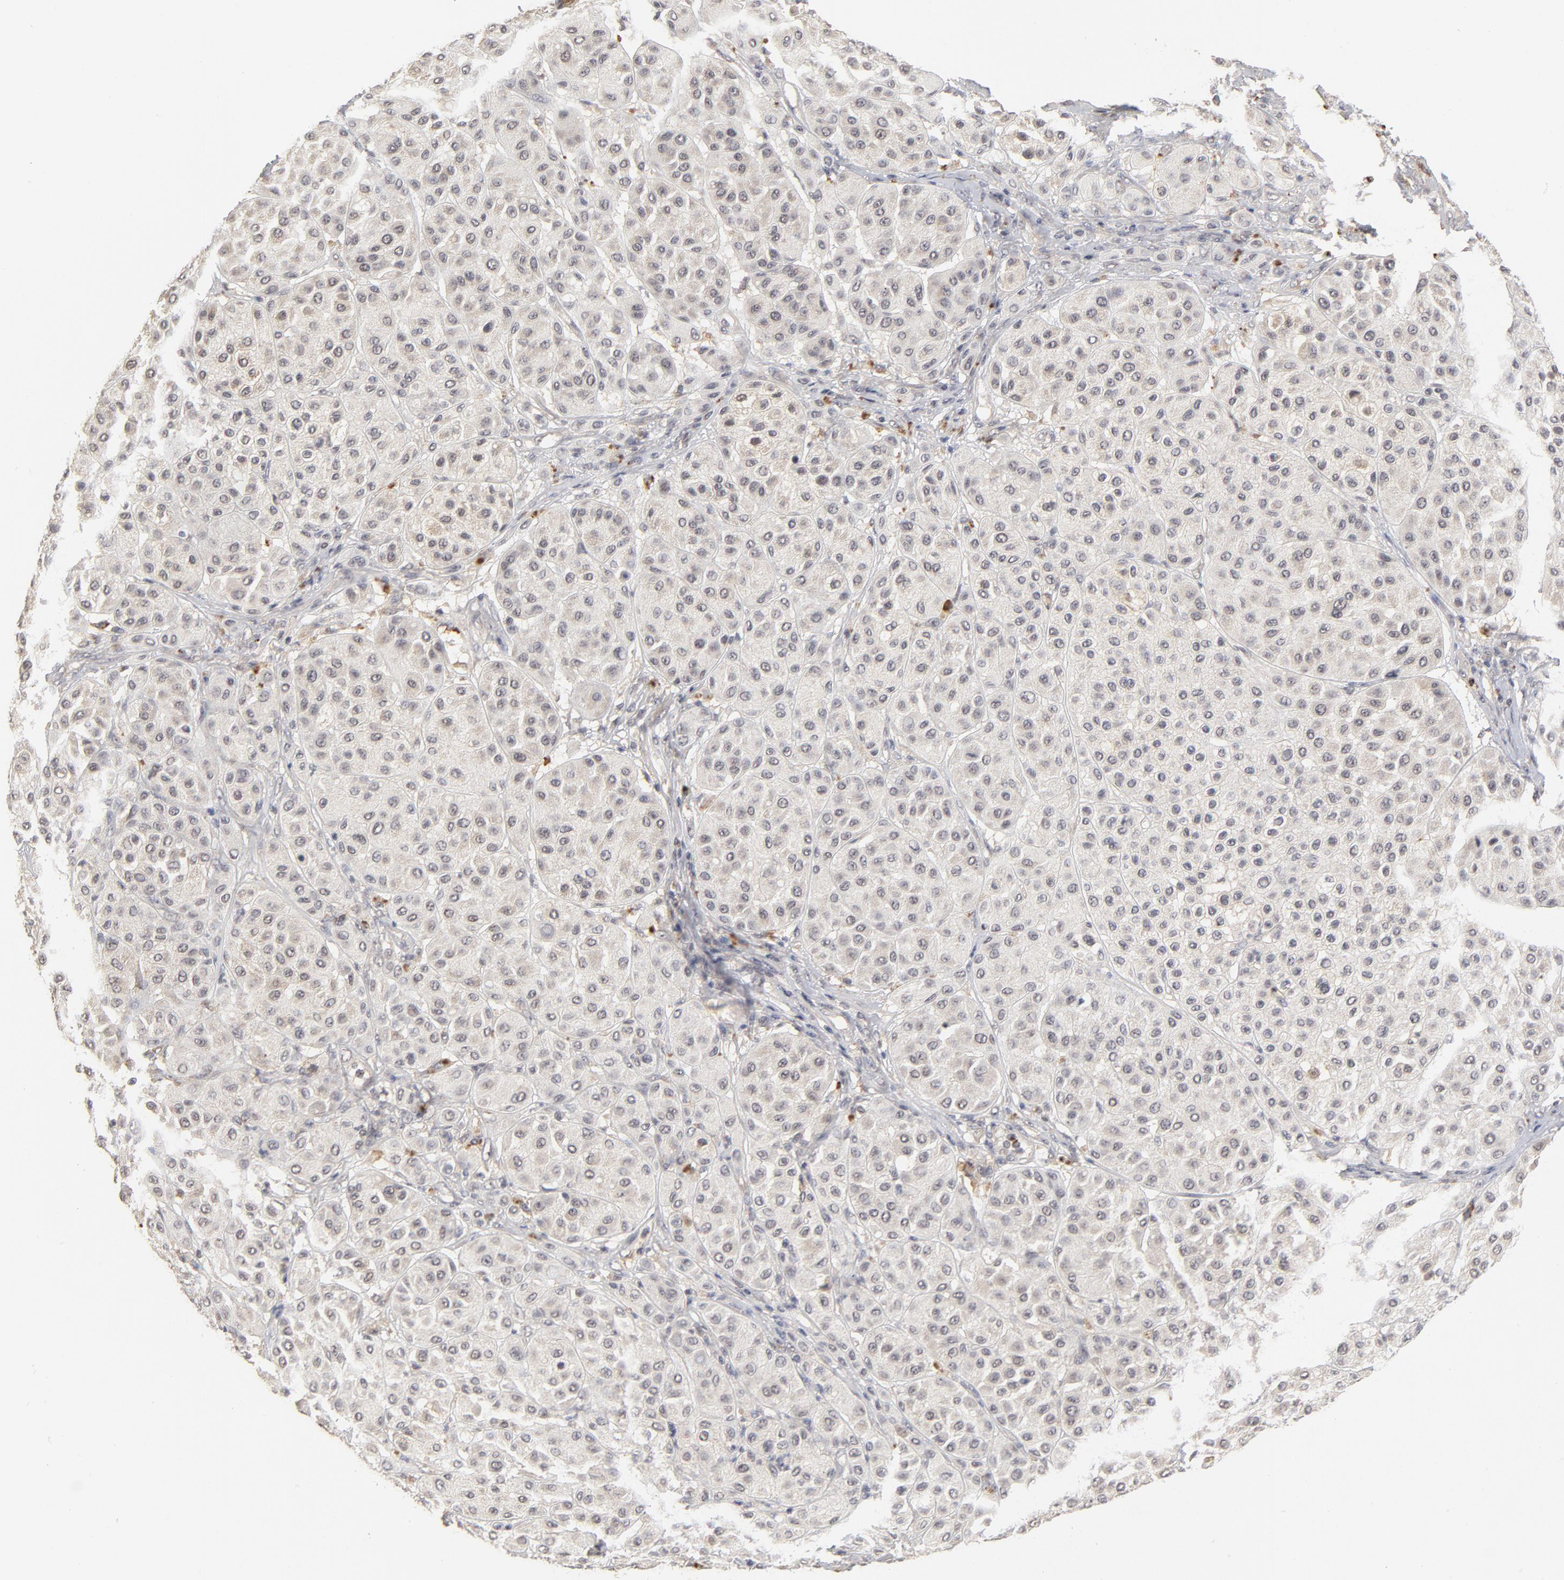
{"staining": {"intensity": "weak", "quantity": "25%-75%", "location": "cytoplasmic/membranous"}, "tissue": "melanoma", "cell_type": "Tumor cells", "image_type": "cancer", "snomed": [{"axis": "morphology", "description": "Normal tissue, NOS"}, {"axis": "morphology", "description": "Malignant melanoma, Metastatic site"}, {"axis": "topography", "description": "Skin"}], "caption": "IHC histopathology image of neoplastic tissue: malignant melanoma (metastatic site) stained using immunohistochemistry (IHC) exhibits low levels of weak protein expression localized specifically in the cytoplasmic/membranous of tumor cells, appearing as a cytoplasmic/membranous brown color.", "gene": "WSB1", "patient": {"sex": "male", "age": 41}}